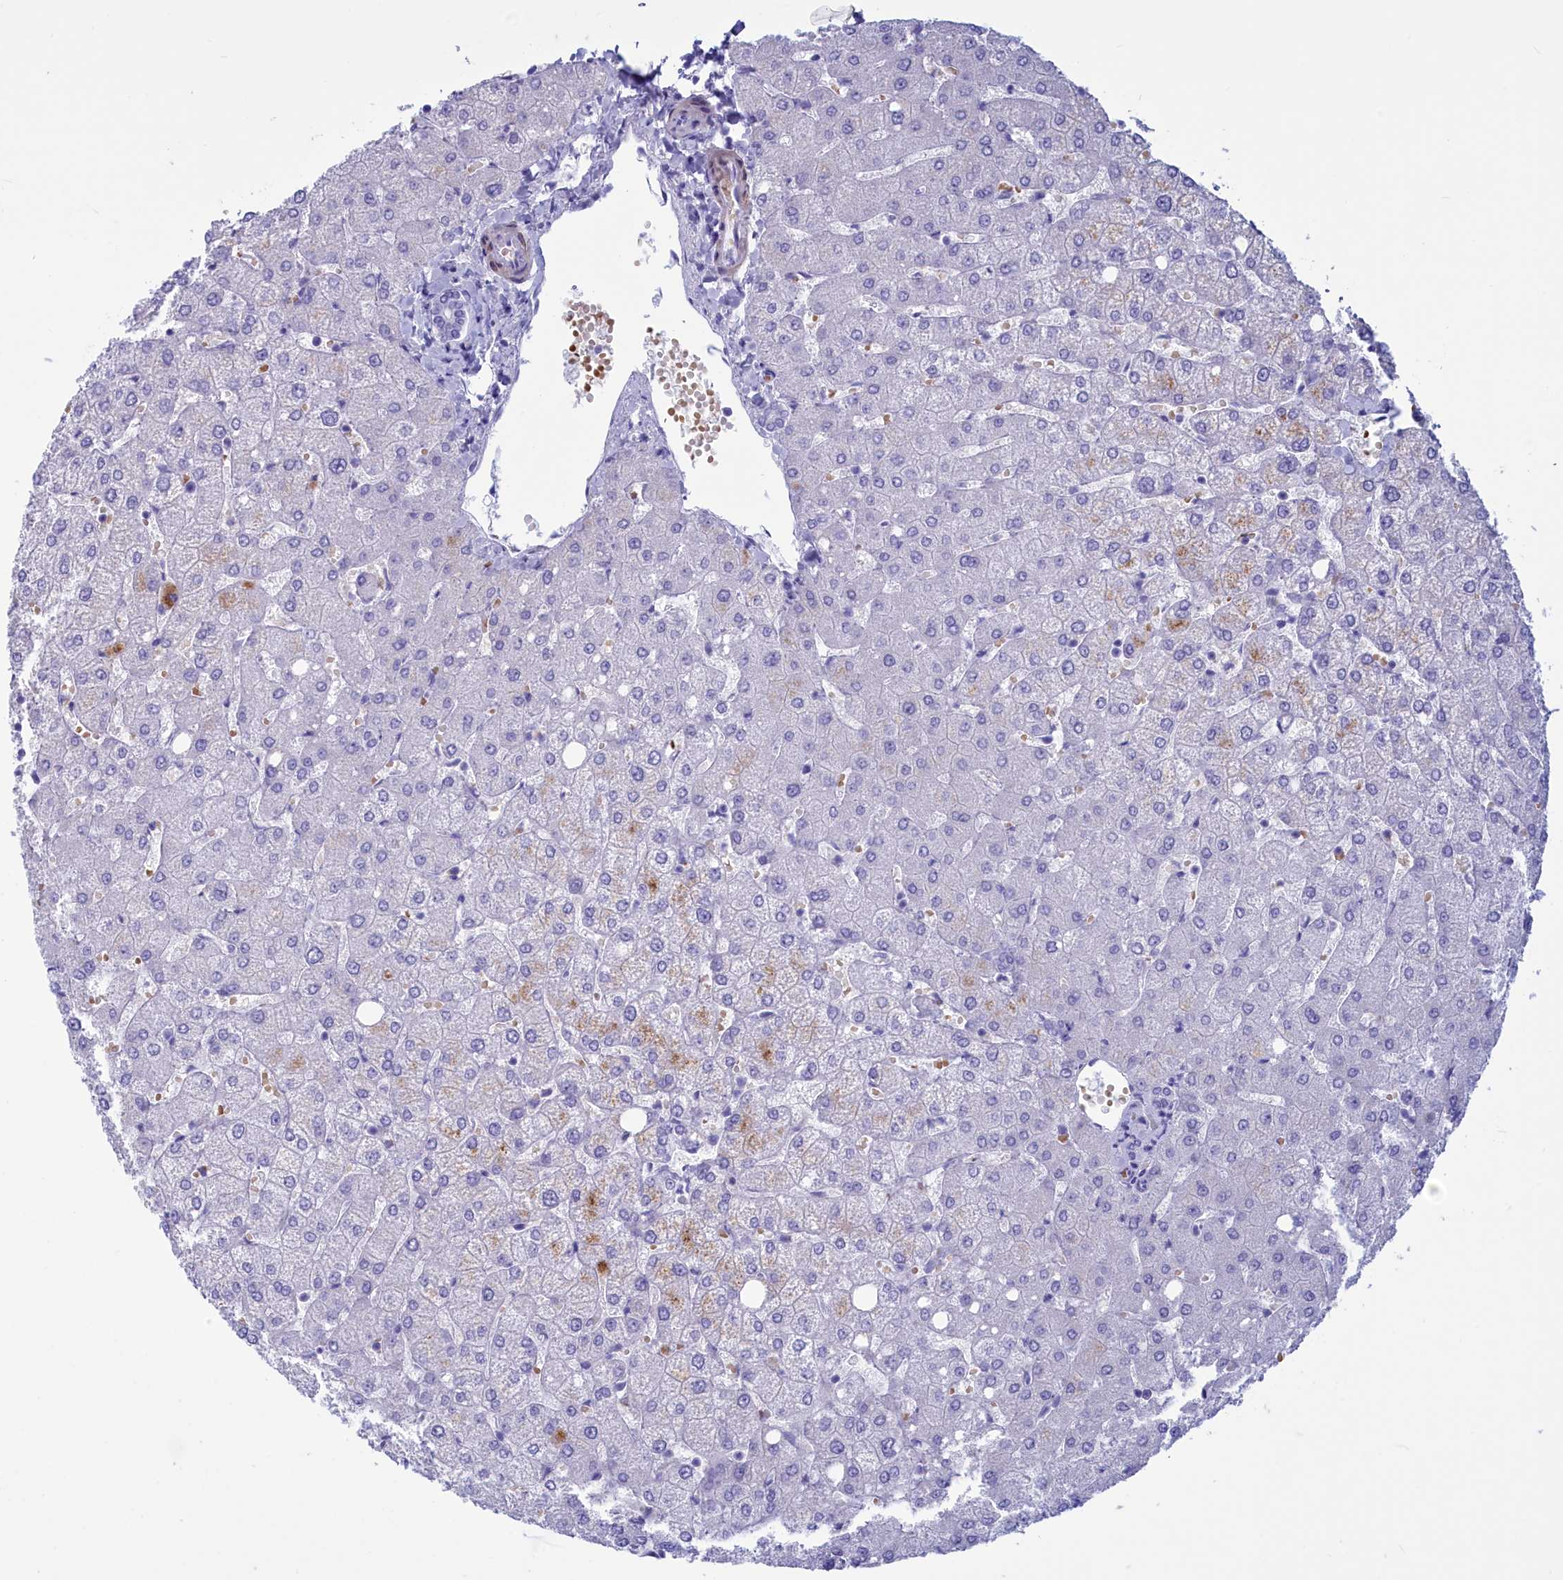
{"staining": {"intensity": "negative", "quantity": "none", "location": "none"}, "tissue": "liver", "cell_type": "Cholangiocytes", "image_type": "normal", "snomed": [{"axis": "morphology", "description": "Normal tissue, NOS"}, {"axis": "topography", "description": "Liver"}], "caption": "This image is of benign liver stained with IHC to label a protein in brown with the nuclei are counter-stained blue. There is no positivity in cholangiocytes.", "gene": "GAPDHS", "patient": {"sex": "female", "age": 54}}